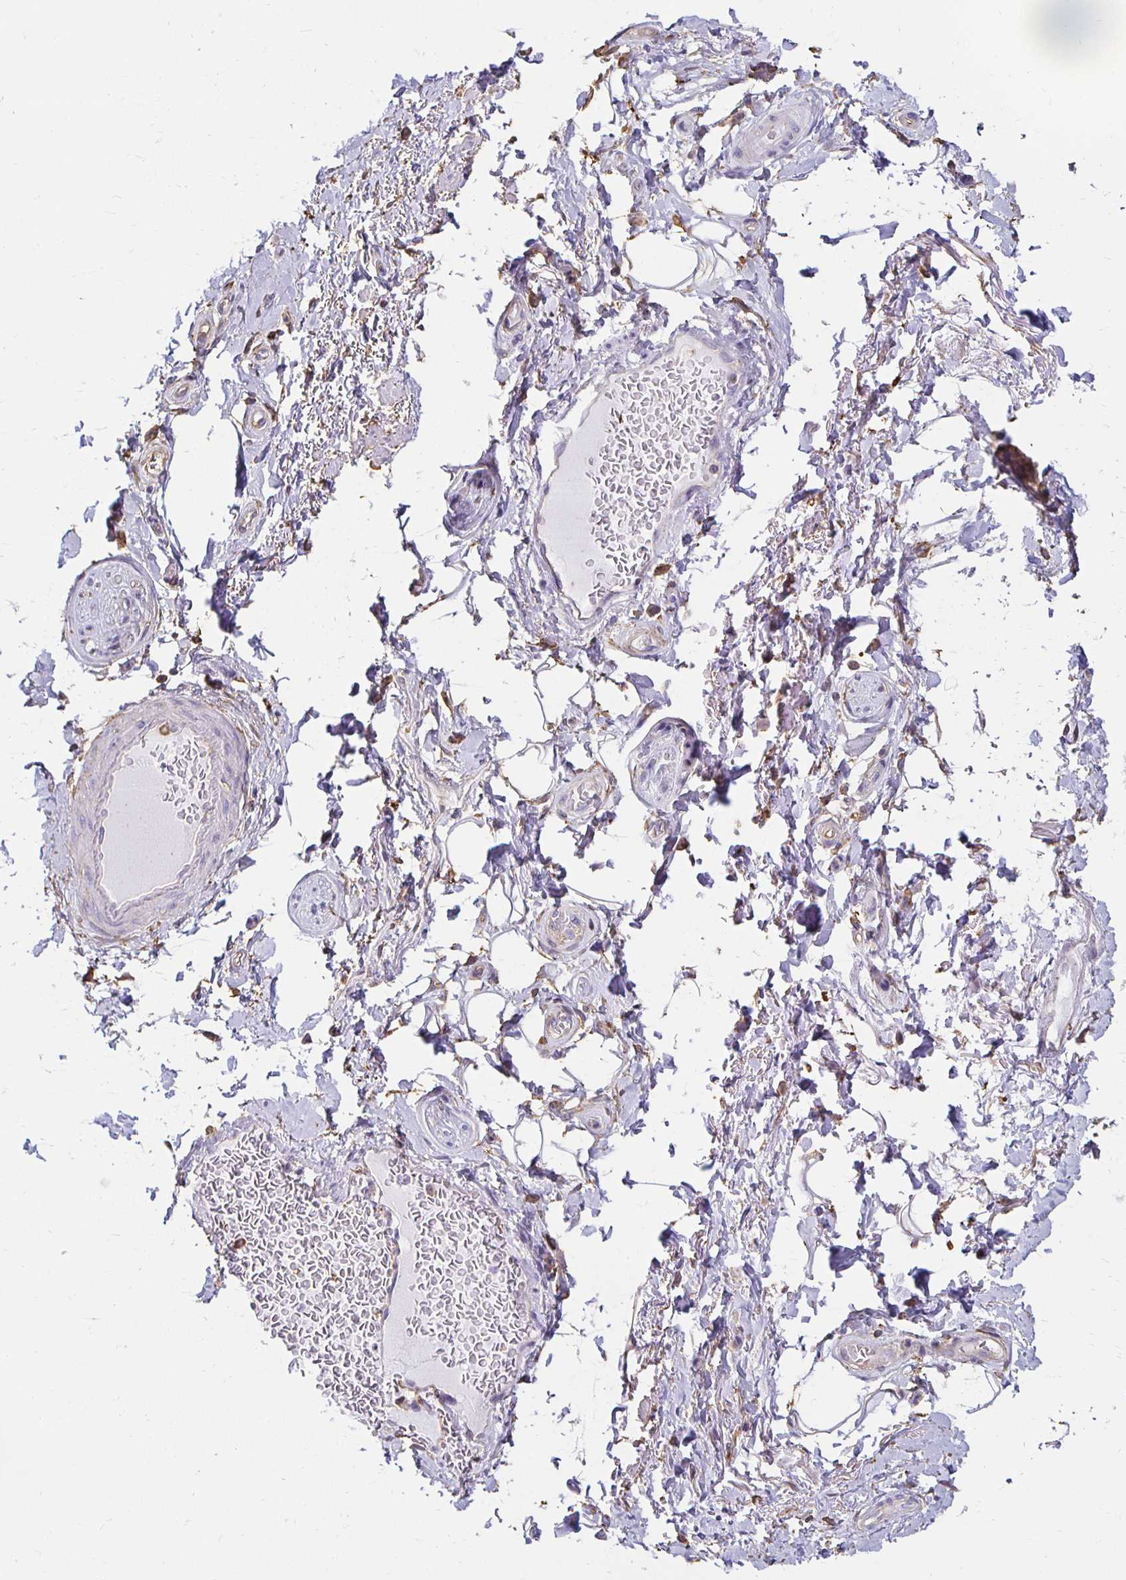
{"staining": {"intensity": "negative", "quantity": "none", "location": "none"}, "tissue": "adipose tissue", "cell_type": "Adipocytes", "image_type": "normal", "snomed": [{"axis": "morphology", "description": "Normal tissue, NOS"}, {"axis": "topography", "description": "Peripheral nerve tissue"}], "caption": "Micrograph shows no protein staining in adipocytes of unremarkable adipose tissue. (Brightfield microscopy of DAB immunohistochemistry at high magnification).", "gene": "TAS1R3", "patient": {"sex": "male", "age": 51}}